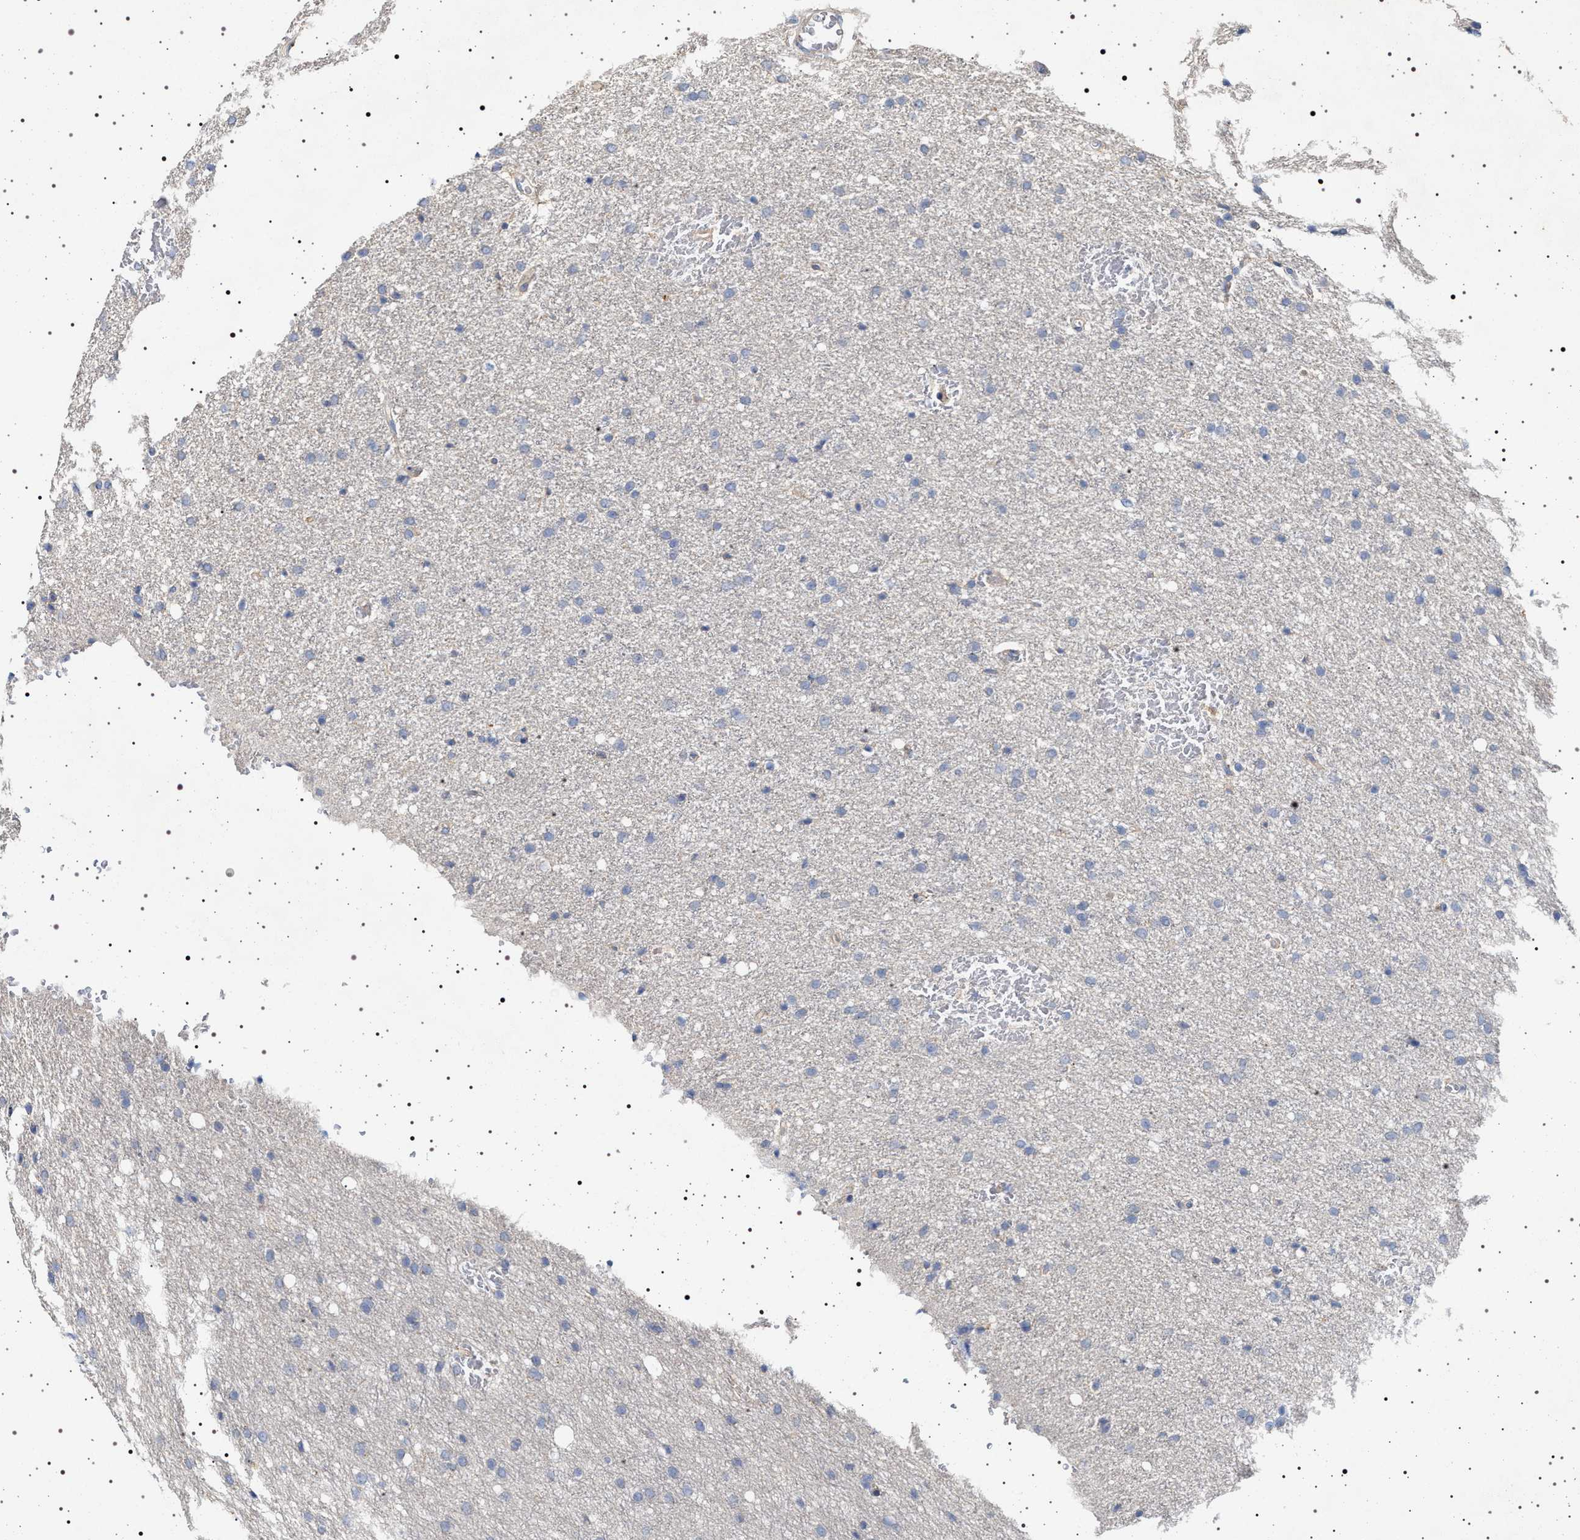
{"staining": {"intensity": "negative", "quantity": "none", "location": "none"}, "tissue": "glioma", "cell_type": "Tumor cells", "image_type": "cancer", "snomed": [{"axis": "morphology", "description": "Glioma, malignant, Low grade"}, {"axis": "topography", "description": "Brain"}], "caption": "This is a micrograph of immunohistochemistry staining of low-grade glioma (malignant), which shows no staining in tumor cells.", "gene": "NAALADL2", "patient": {"sex": "female", "age": 37}}